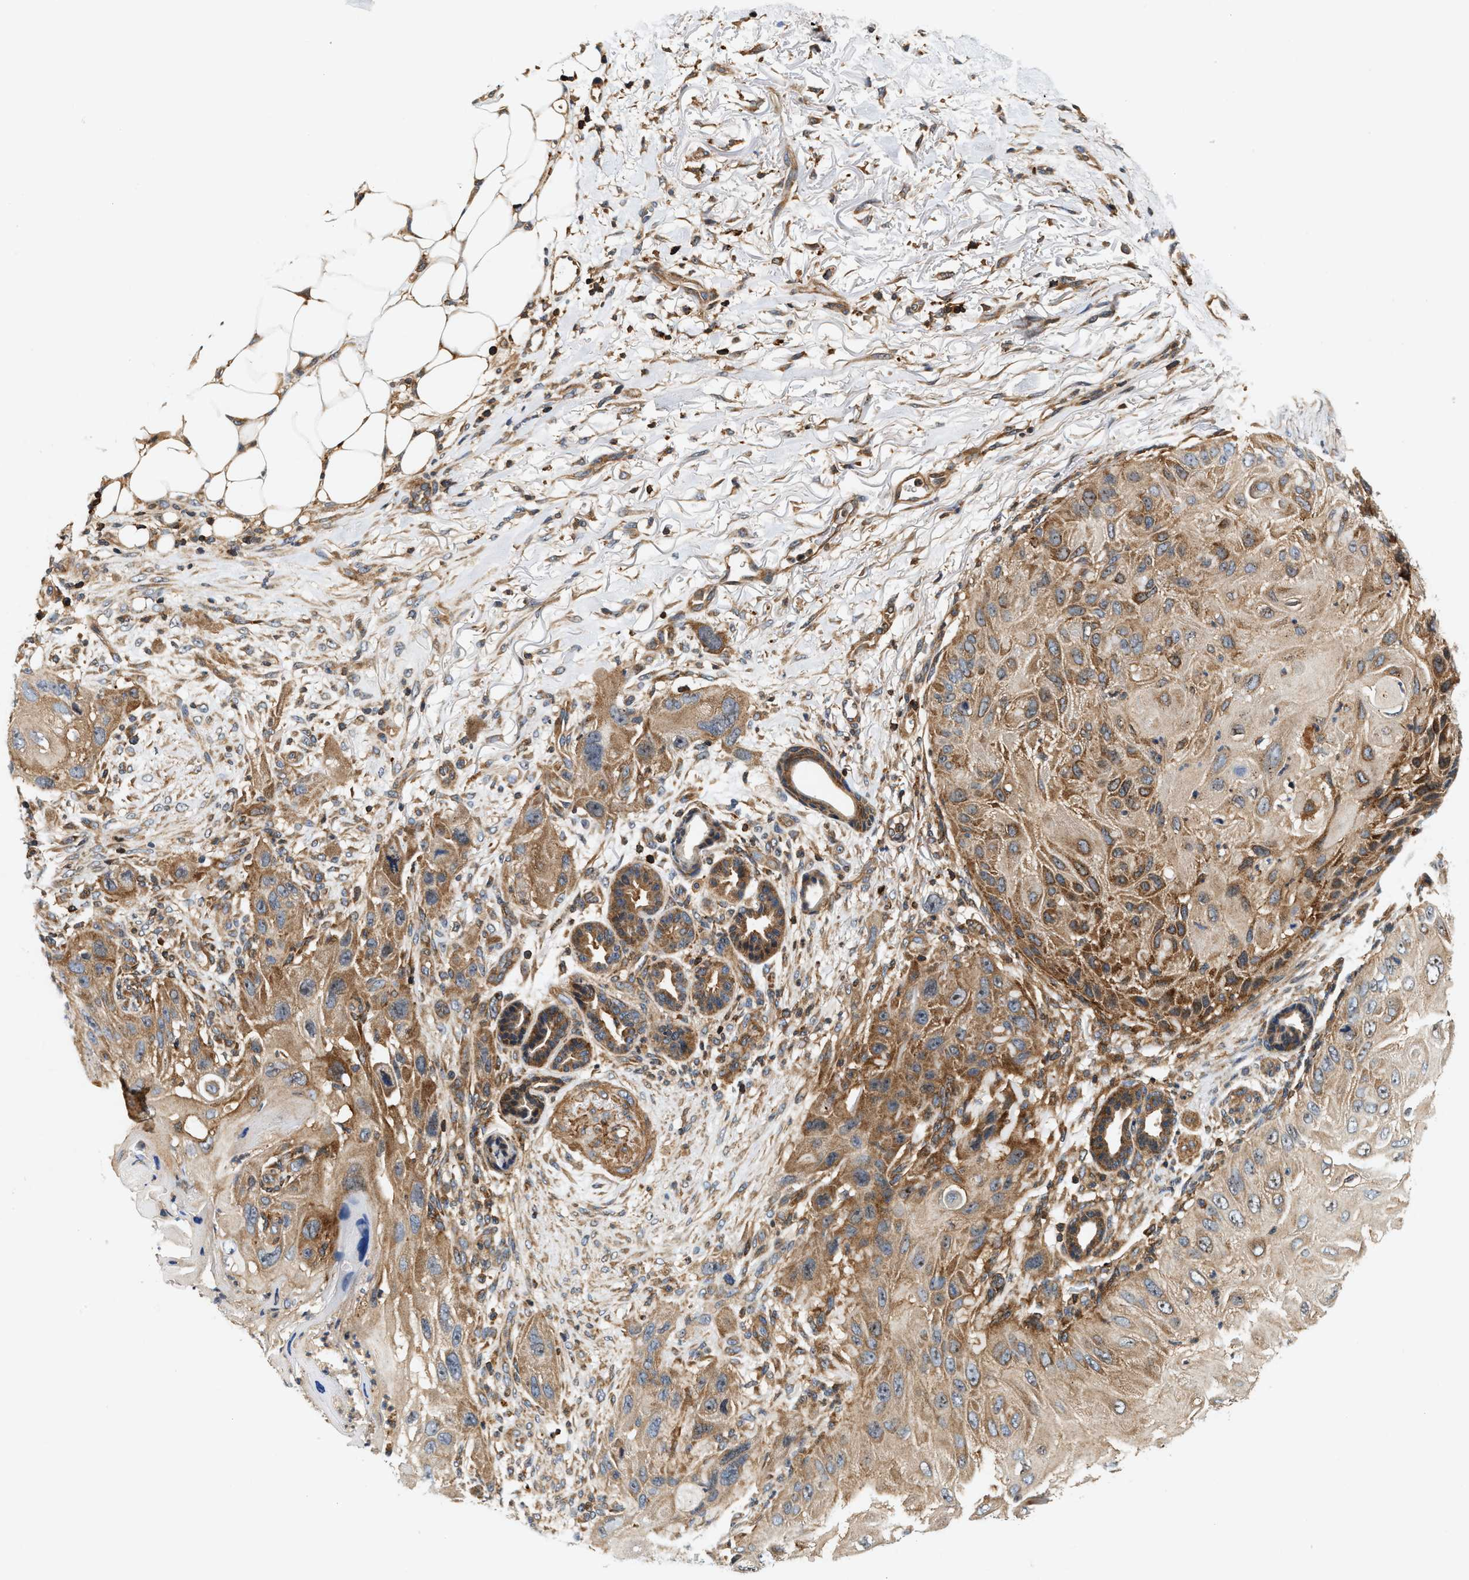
{"staining": {"intensity": "moderate", "quantity": ">75%", "location": "cytoplasmic/membranous"}, "tissue": "skin cancer", "cell_type": "Tumor cells", "image_type": "cancer", "snomed": [{"axis": "morphology", "description": "Squamous cell carcinoma, NOS"}, {"axis": "topography", "description": "Skin"}], "caption": "Approximately >75% of tumor cells in human skin cancer (squamous cell carcinoma) reveal moderate cytoplasmic/membranous protein positivity as visualized by brown immunohistochemical staining.", "gene": "SAMD9", "patient": {"sex": "female", "age": 77}}